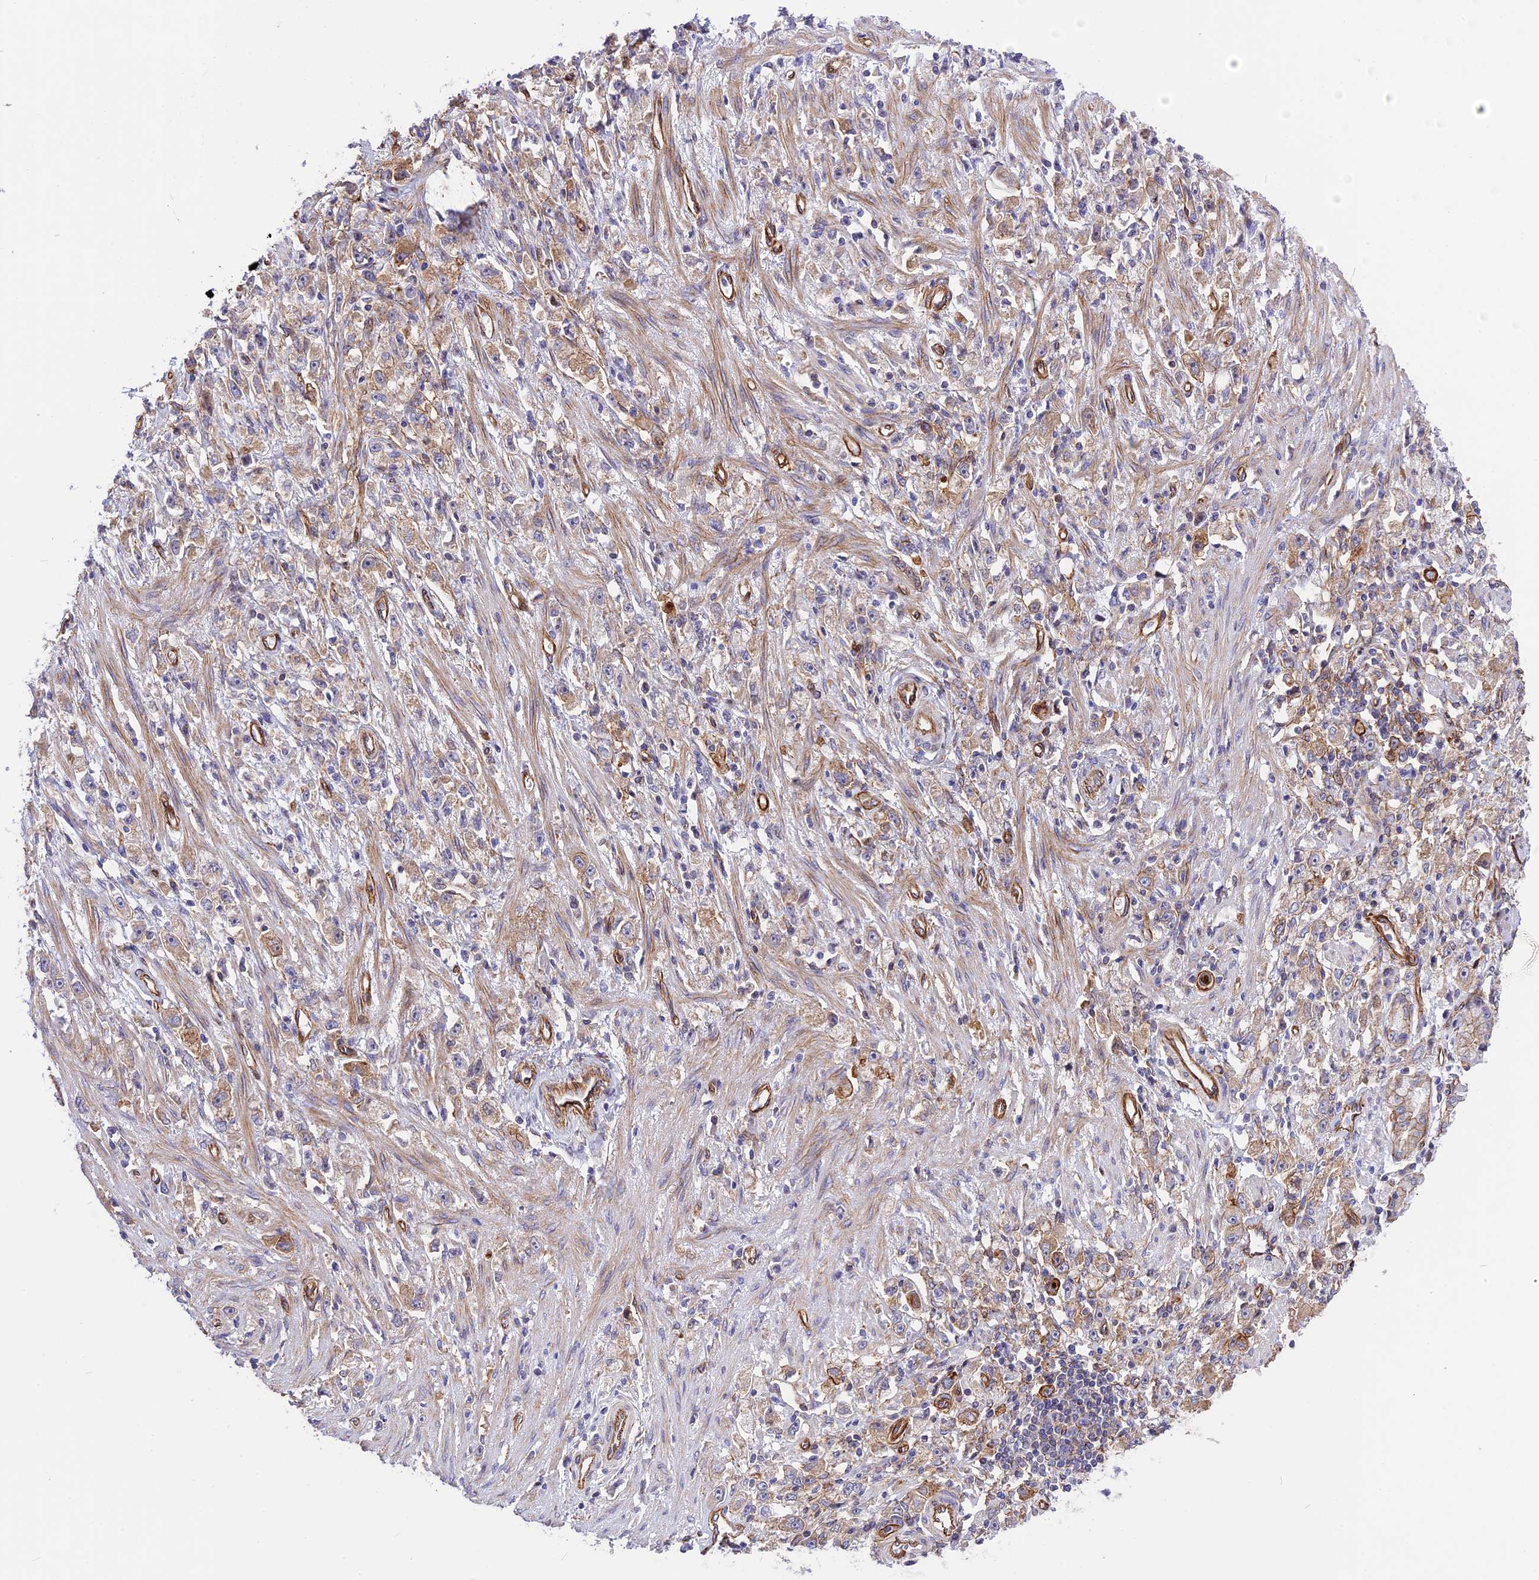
{"staining": {"intensity": "negative", "quantity": "none", "location": "none"}, "tissue": "stomach cancer", "cell_type": "Tumor cells", "image_type": "cancer", "snomed": [{"axis": "morphology", "description": "Adenocarcinoma, NOS"}, {"axis": "topography", "description": "Stomach"}], "caption": "This is an IHC photomicrograph of stomach adenocarcinoma. There is no positivity in tumor cells.", "gene": "R3HDM4", "patient": {"sex": "female", "age": 59}}